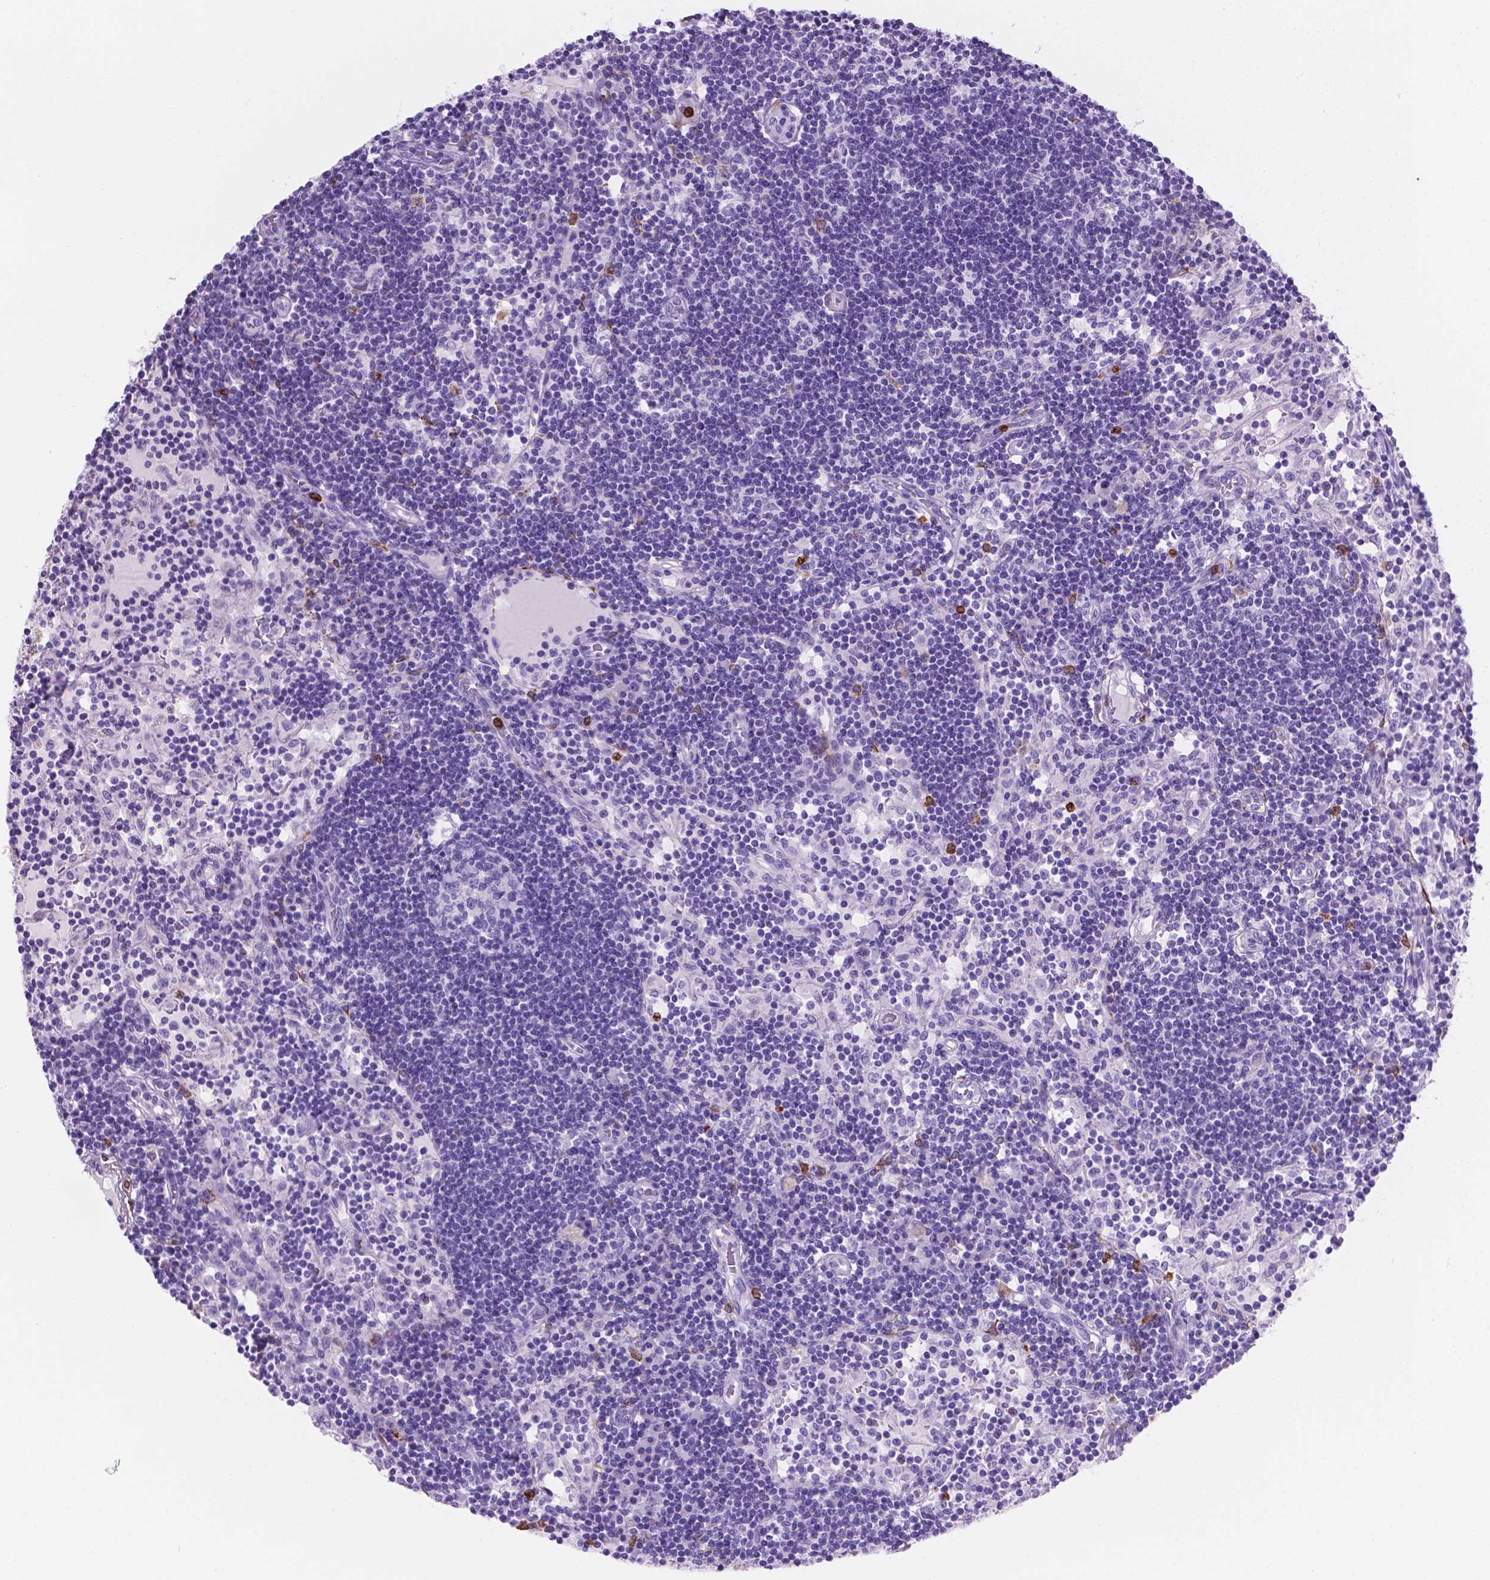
{"staining": {"intensity": "negative", "quantity": "none", "location": "none"}, "tissue": "lymph node", "cell_type": "Germinal center cells", "image_type": "normal", "snomed": [{"axis": "morphology", "description": "Normal tissue, NOS"}, {"axis": "topography", "description": "Lymph node"}], "caption": "High power microscopy image of an immunohistochemistry photomicrograph of normal lymph node, revealing no significant expression in germinal center cells.", "gene": "MACF1", "patient": {"sex": "female", "age": 72}}